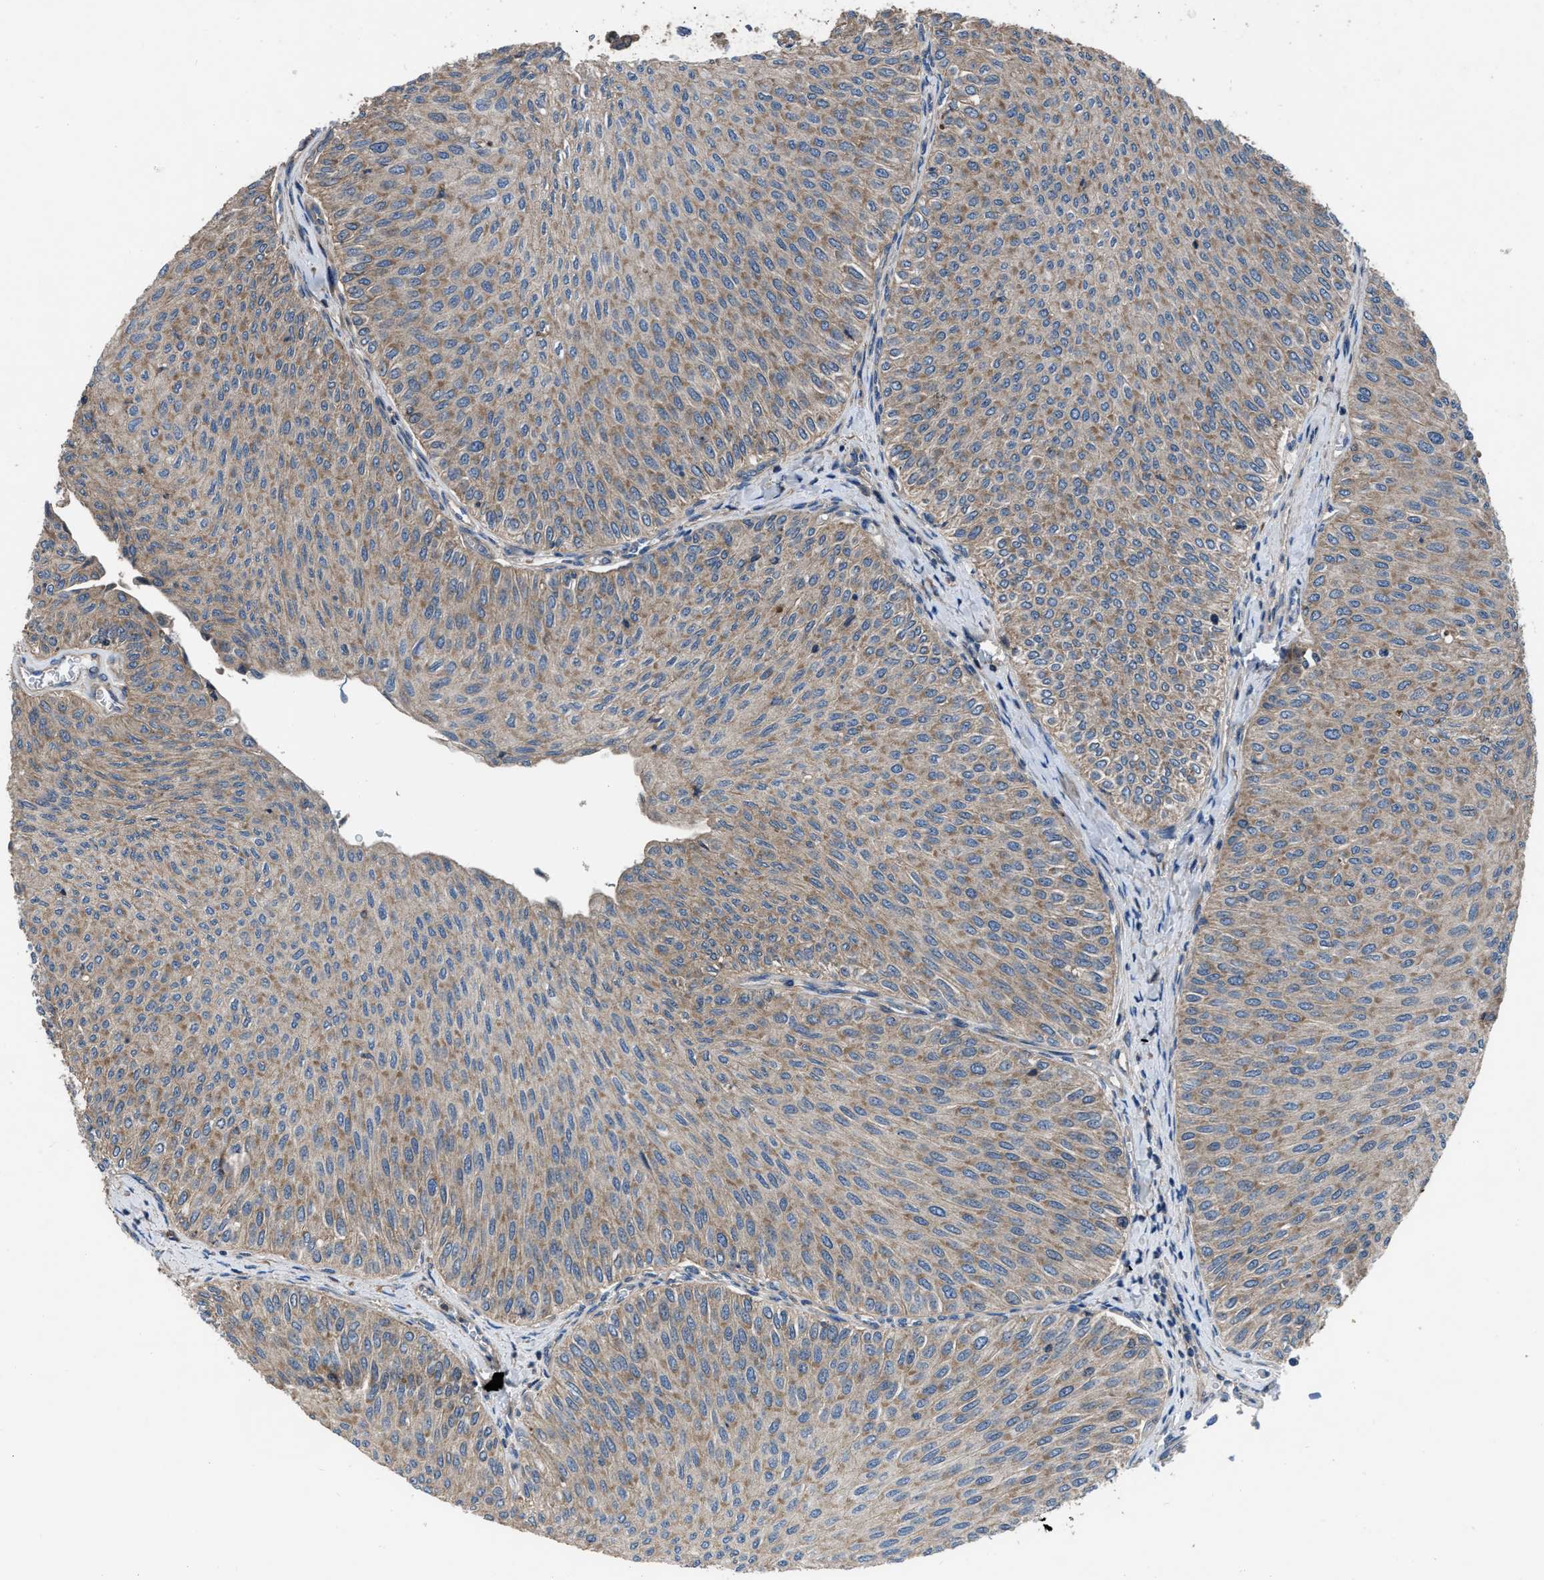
{"staining": {"intensity": "moderate", "quantity": ">75%", "location": "cytoplasmic/membranous"}, "tissue": "urothelial cancer", "cell_type": "Tumor cells", "image_type": "cancer", "snomed": [{"axis": "morphology", "description": "Urothelial carcinoma, Low grade"}, {"axis": "topography", "description": "Urinary bladder"}], "caption": "There is medium levels of moderate cytoplasmic/membranous expression in tumor cells of urothelial cancer, as demonstrated by immunohistochemical staining (brown color).", "gene": "USP25", "patient": {"sex": "male", "age": 78}}